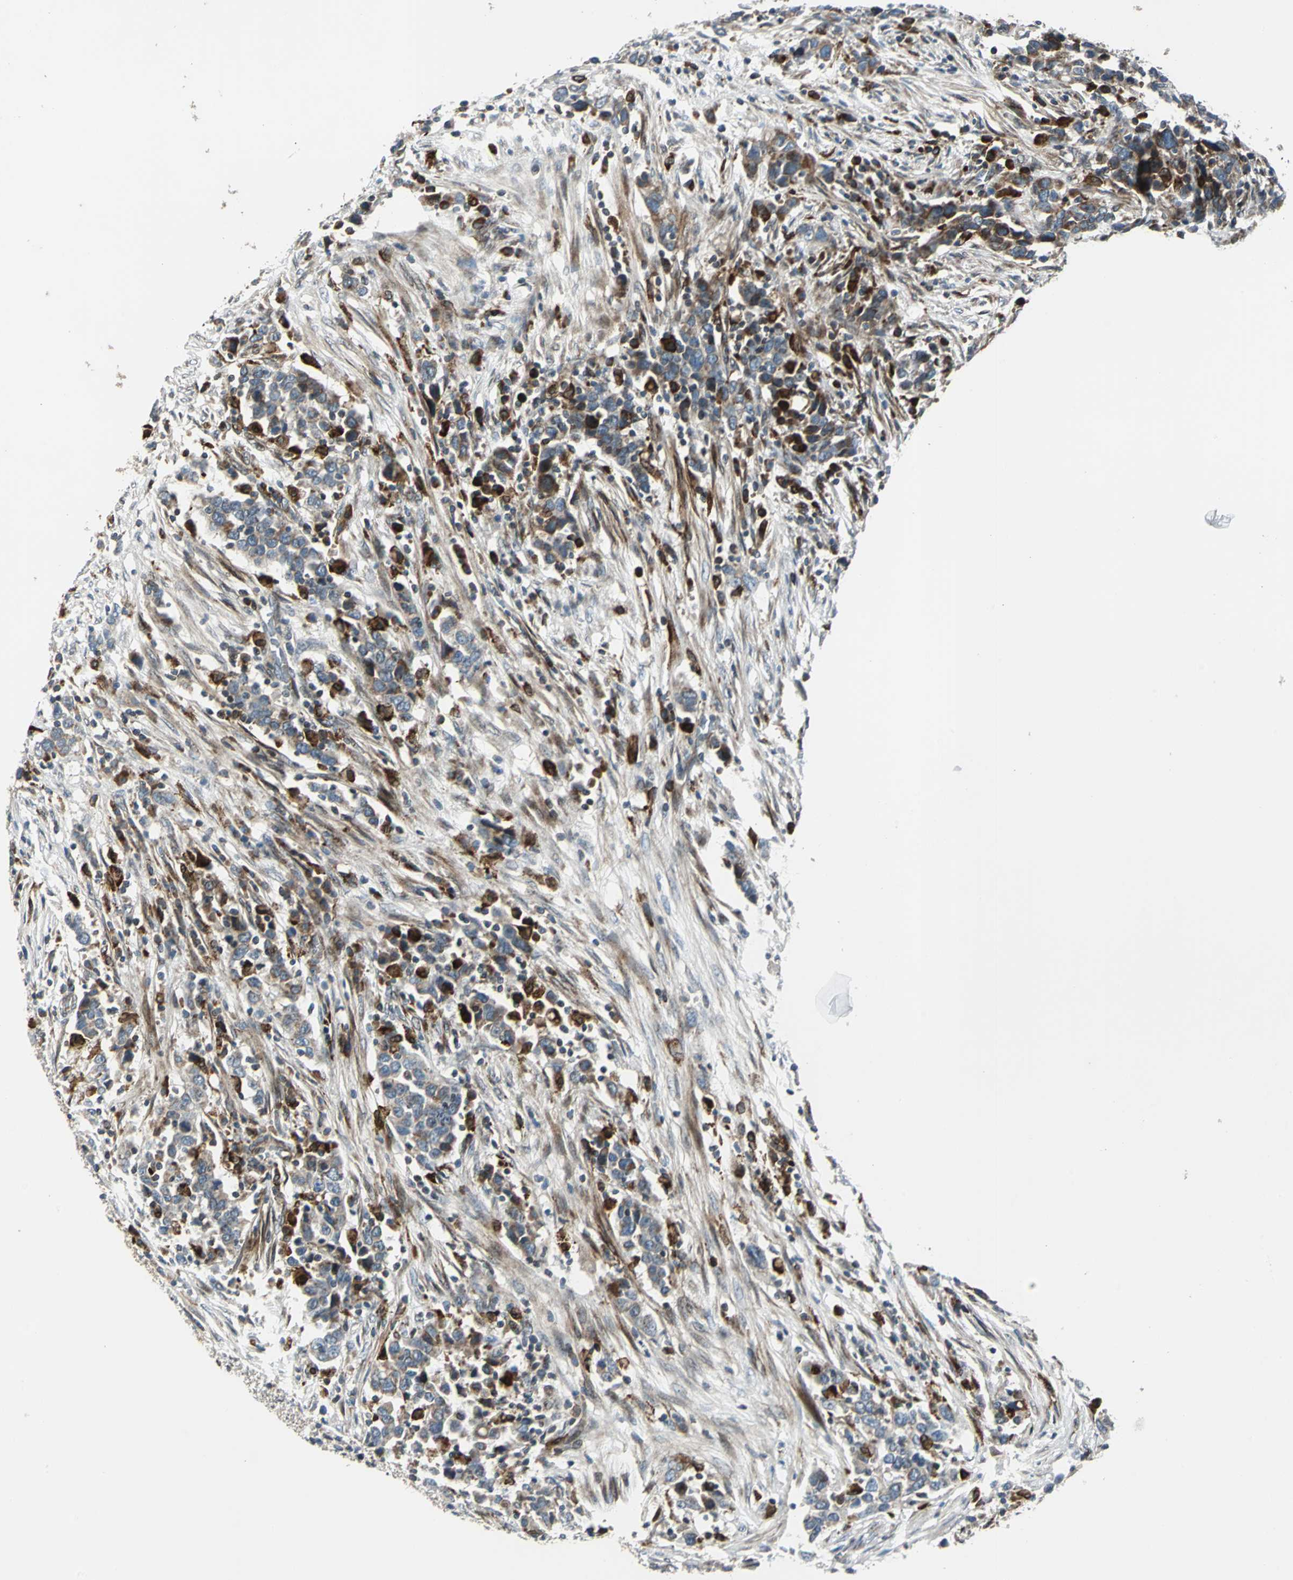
{"staining": {"intensity": "strong", "quantity": "25%-75%", "location": "cytoplasmic/membranous"}, "tissue": "urothelial cancer", "cell_type": "Tumor cells", "image_type": "cancer", "snomed": [{"axis": "morphology", "description": "Urothelial carcinoma, High grade"}, {"axis": "topography", "description": "Urinary bladder"}], "caption": "This photomicrograph displays IHC staining of human urothelial cancer, with high strong cytoplasmic/membranous positivity in about 25%-75% of tumor cells.", "gene": "HTATIP2", "patient": {"sex": "male", "age": 61}}